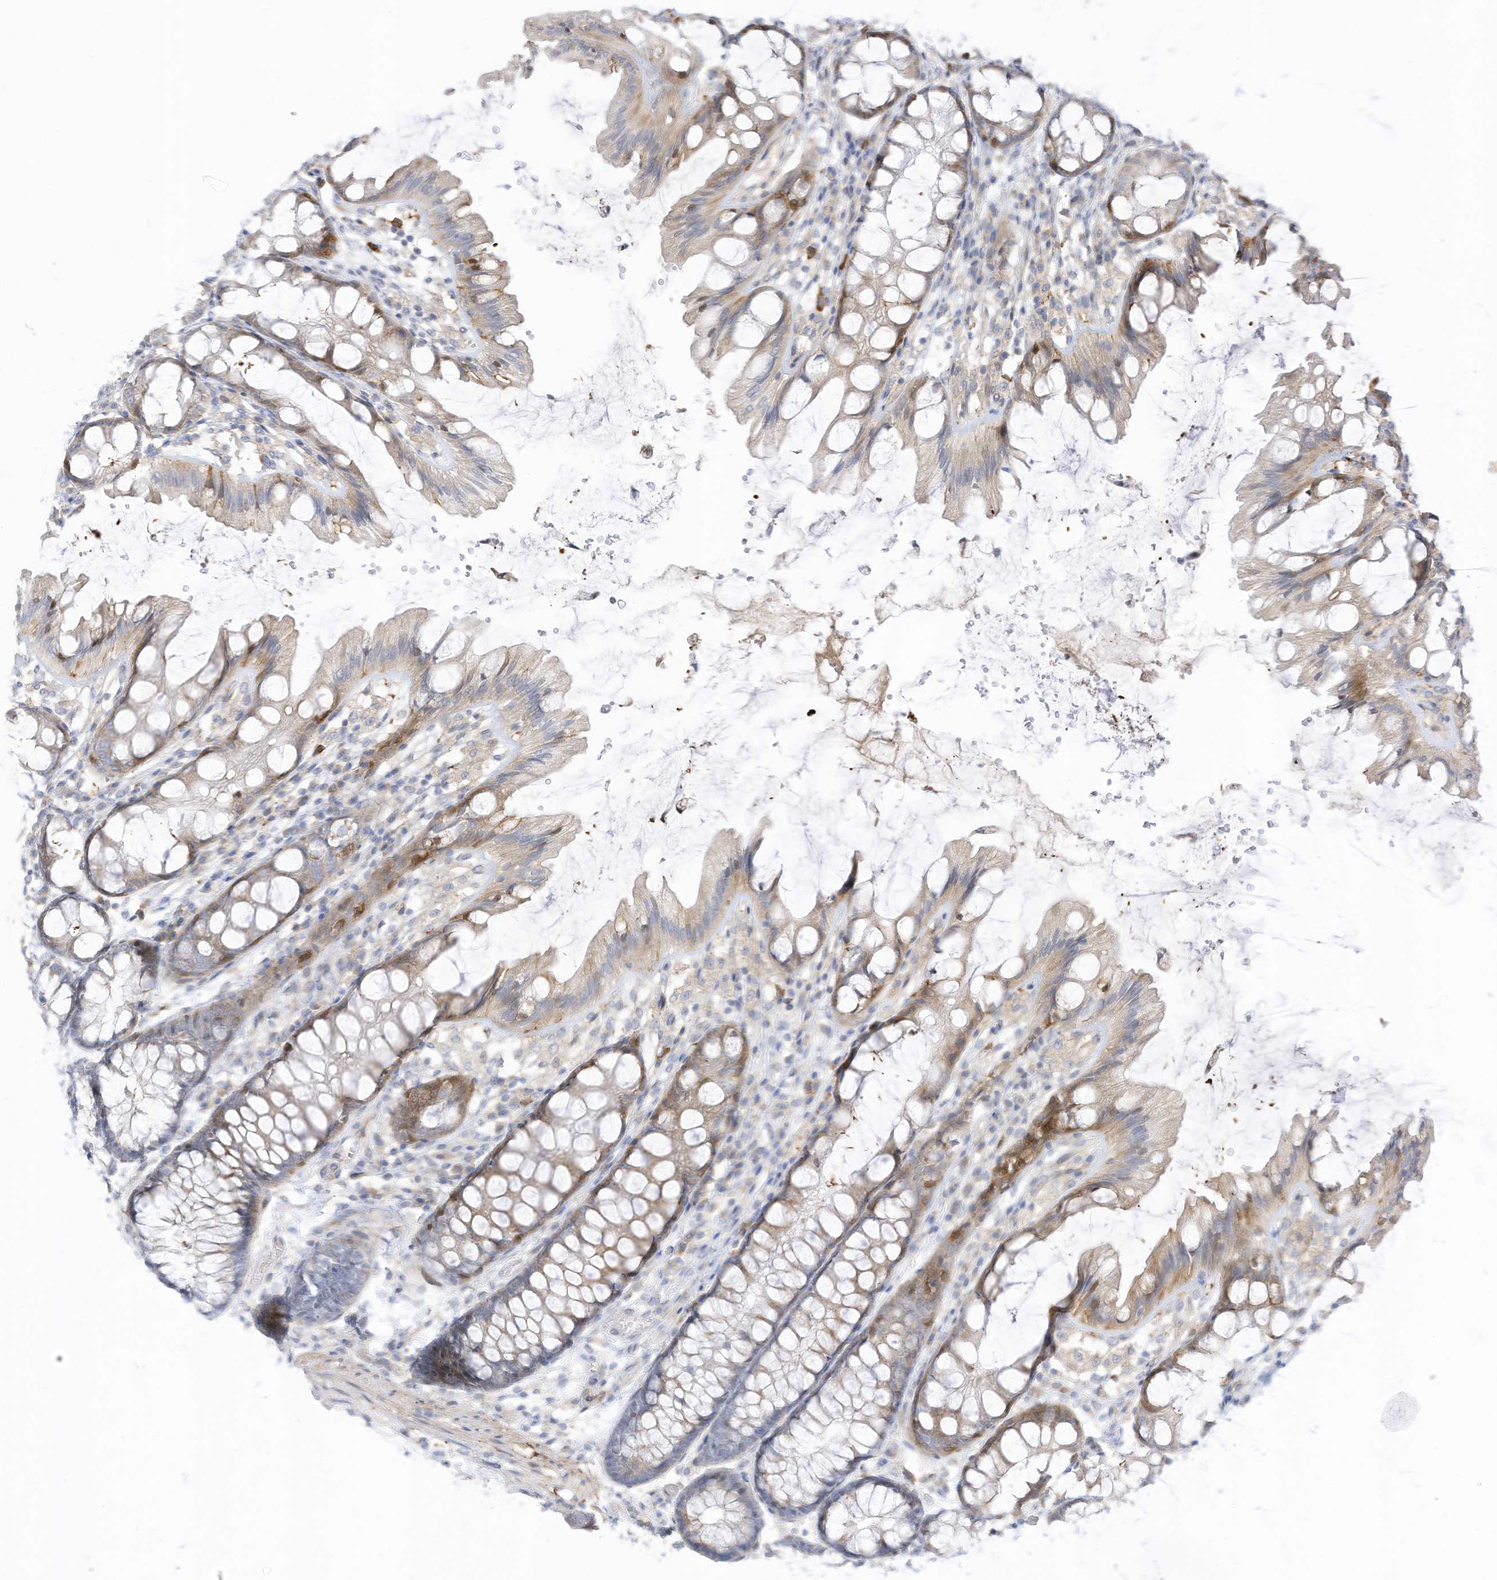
{"staining": {"intensity": "moderate", "quantity": "25%-75%", "location": "cytoplasmic/membranous"}, "tissue": "colon", "cell_type": "Endothelial cells", "image_type": "normal", "snomed": [{"axis": "morphology", "description": "Normal tissue, NOS"}, {"axis": "topography", "description": "Colon"}], "caption": "Endothelial cells reveal moderate cytoplasmic/membranous staining in approximately 25%-75% of cells in benign colon. (DAB (3,3'-diaminobenzidine) = brown stain, brightfield microscopy at high magnification).", "gene": "ATP13A1", "patient": {"sex": "male", "age": 47}}